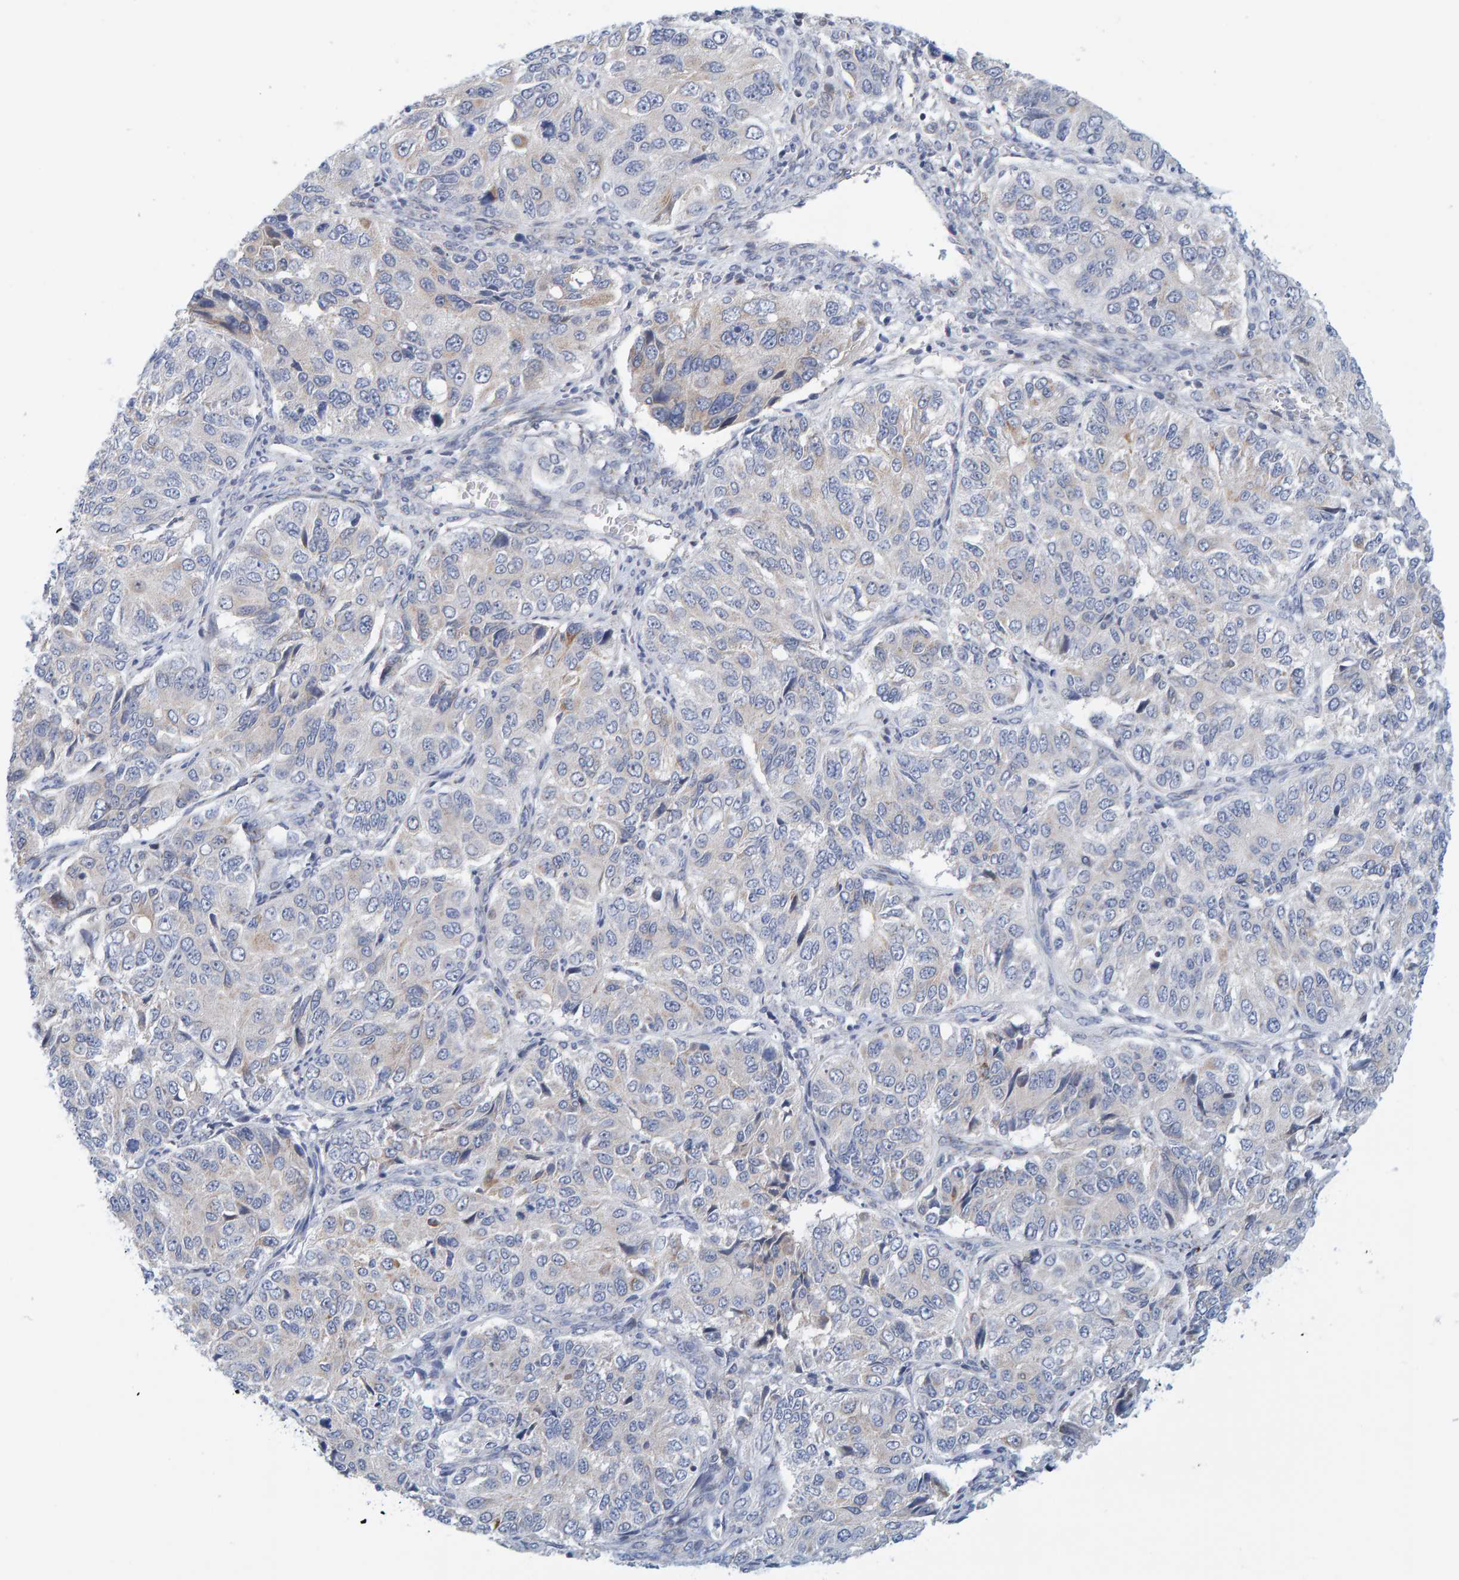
{"staining": {"intensity": "negative", "quantity": "none", "location": "none"}, "tissue": "ovarian cancer", "cell_type": "Tumor cells", "image_type": "cancer", "snomed": [{"axis": "morphology", "description": "Carcinoma, endometroid"}, {"axis": "topography", "description": "Ovary"}], "caption": "This is a photomicrograph of immunohistochemistry staining of ovarian cancer, which shows no positivity in tumor cells.", "gene": "ZC3H3", "patient": {"sex": "female", "age": 51}}